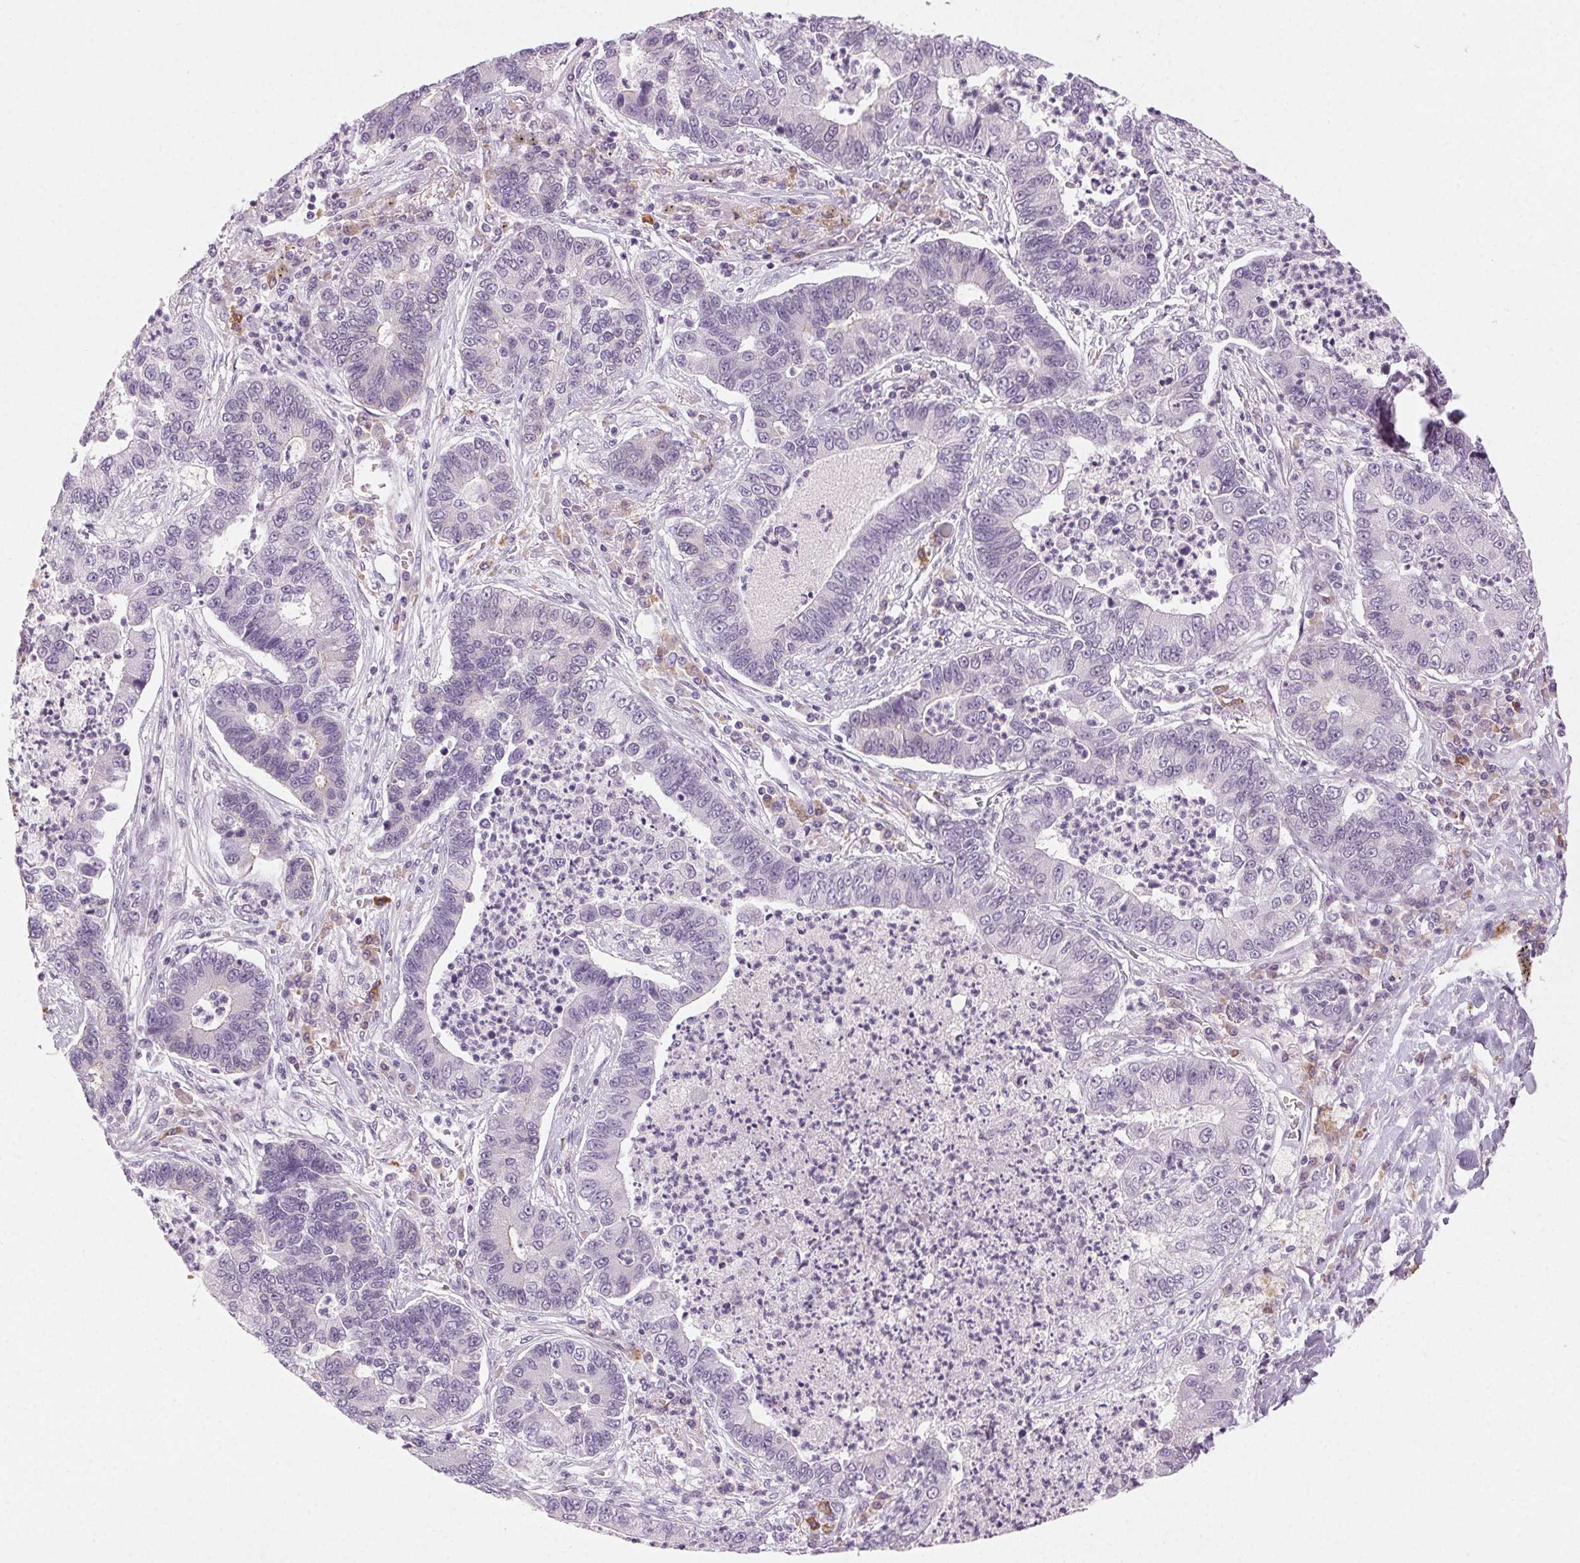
{"staining": {"intensity": "negative", "quantity": "none", "location": "none"}, "tissue": "lung cancer", "cell_type": "Tumor cells", "image_type": "cancer", "snomed": [{"axis": "morphology", "description": "Adenocarcinoma, NOS"}, {"axis": "topography", "description": "Lung"}], "caption": "Immunohistochemistry (IHC) photomicrograph of adenocarcinoma (lung) stained for a protein (brown), which exhibits no staining in tumor cells.", "gene": "HSF5", "patient": {"sex": "female", "age": 57}}